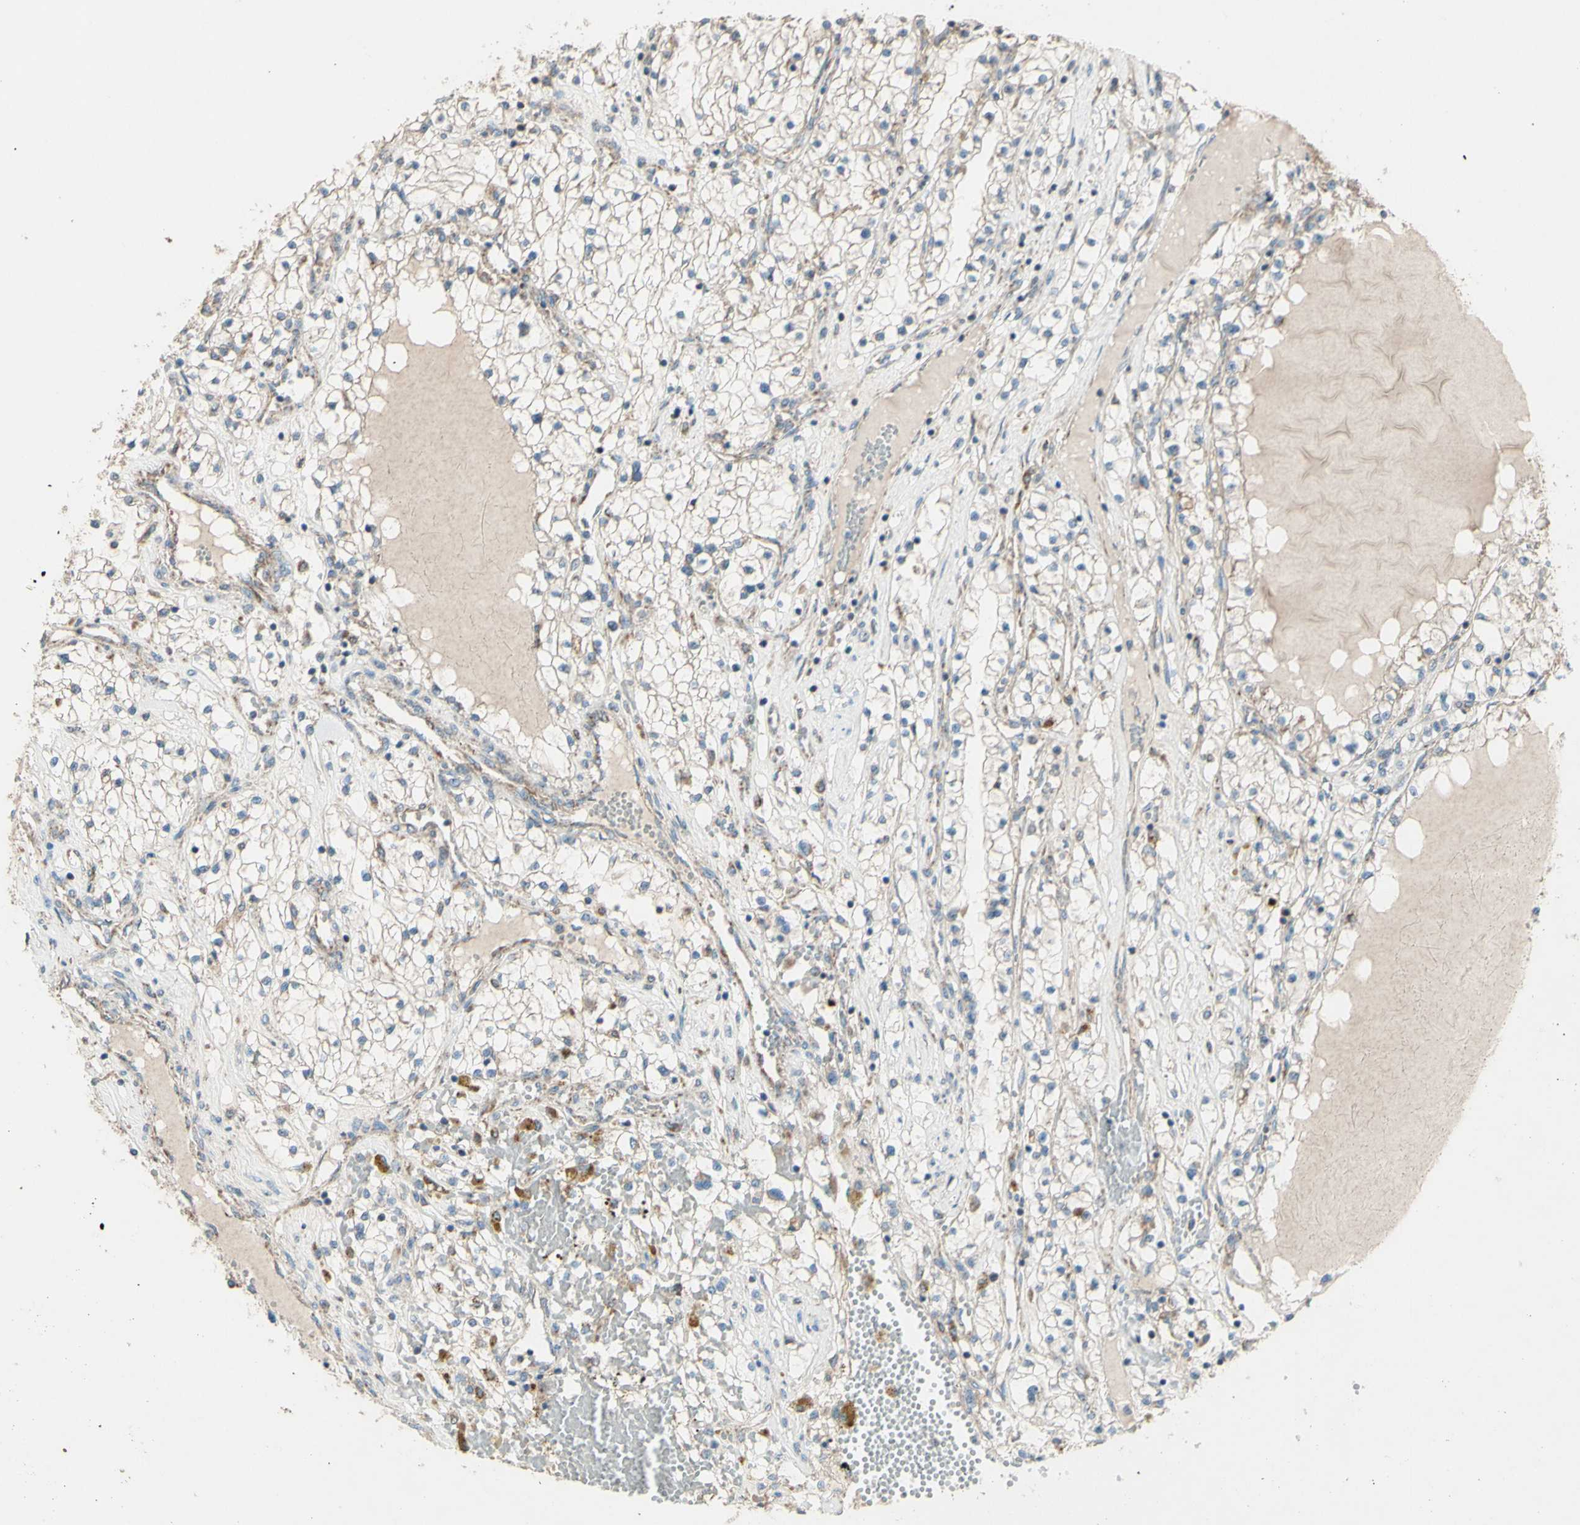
{"staining": {"intensity": "weak", "quantity": "<25%", "location": "cytoplasmic/membranous"}, "tissue": "renal cancer", "cell_type": "Tumor cells", "image_type": "cancer", "snomed": [{"axis": "morphology", "description": "Adenocarcinoma, NOS"}, {"axis": "topography", "description": "Kidney"}], "caption": "Immunohistochemistry (IHC) micrograph of human renal cancer (adenocarcinoma) stained for a protein (brown), which reveals no expression in tumor cells. Brightfield microscopy of immunohistochemistry stained with DAB (brown) and hematoxylin (blue), captured at high magnification.", "gene": "RHOT1", "patient": {"sex": "male", "age": 68}}